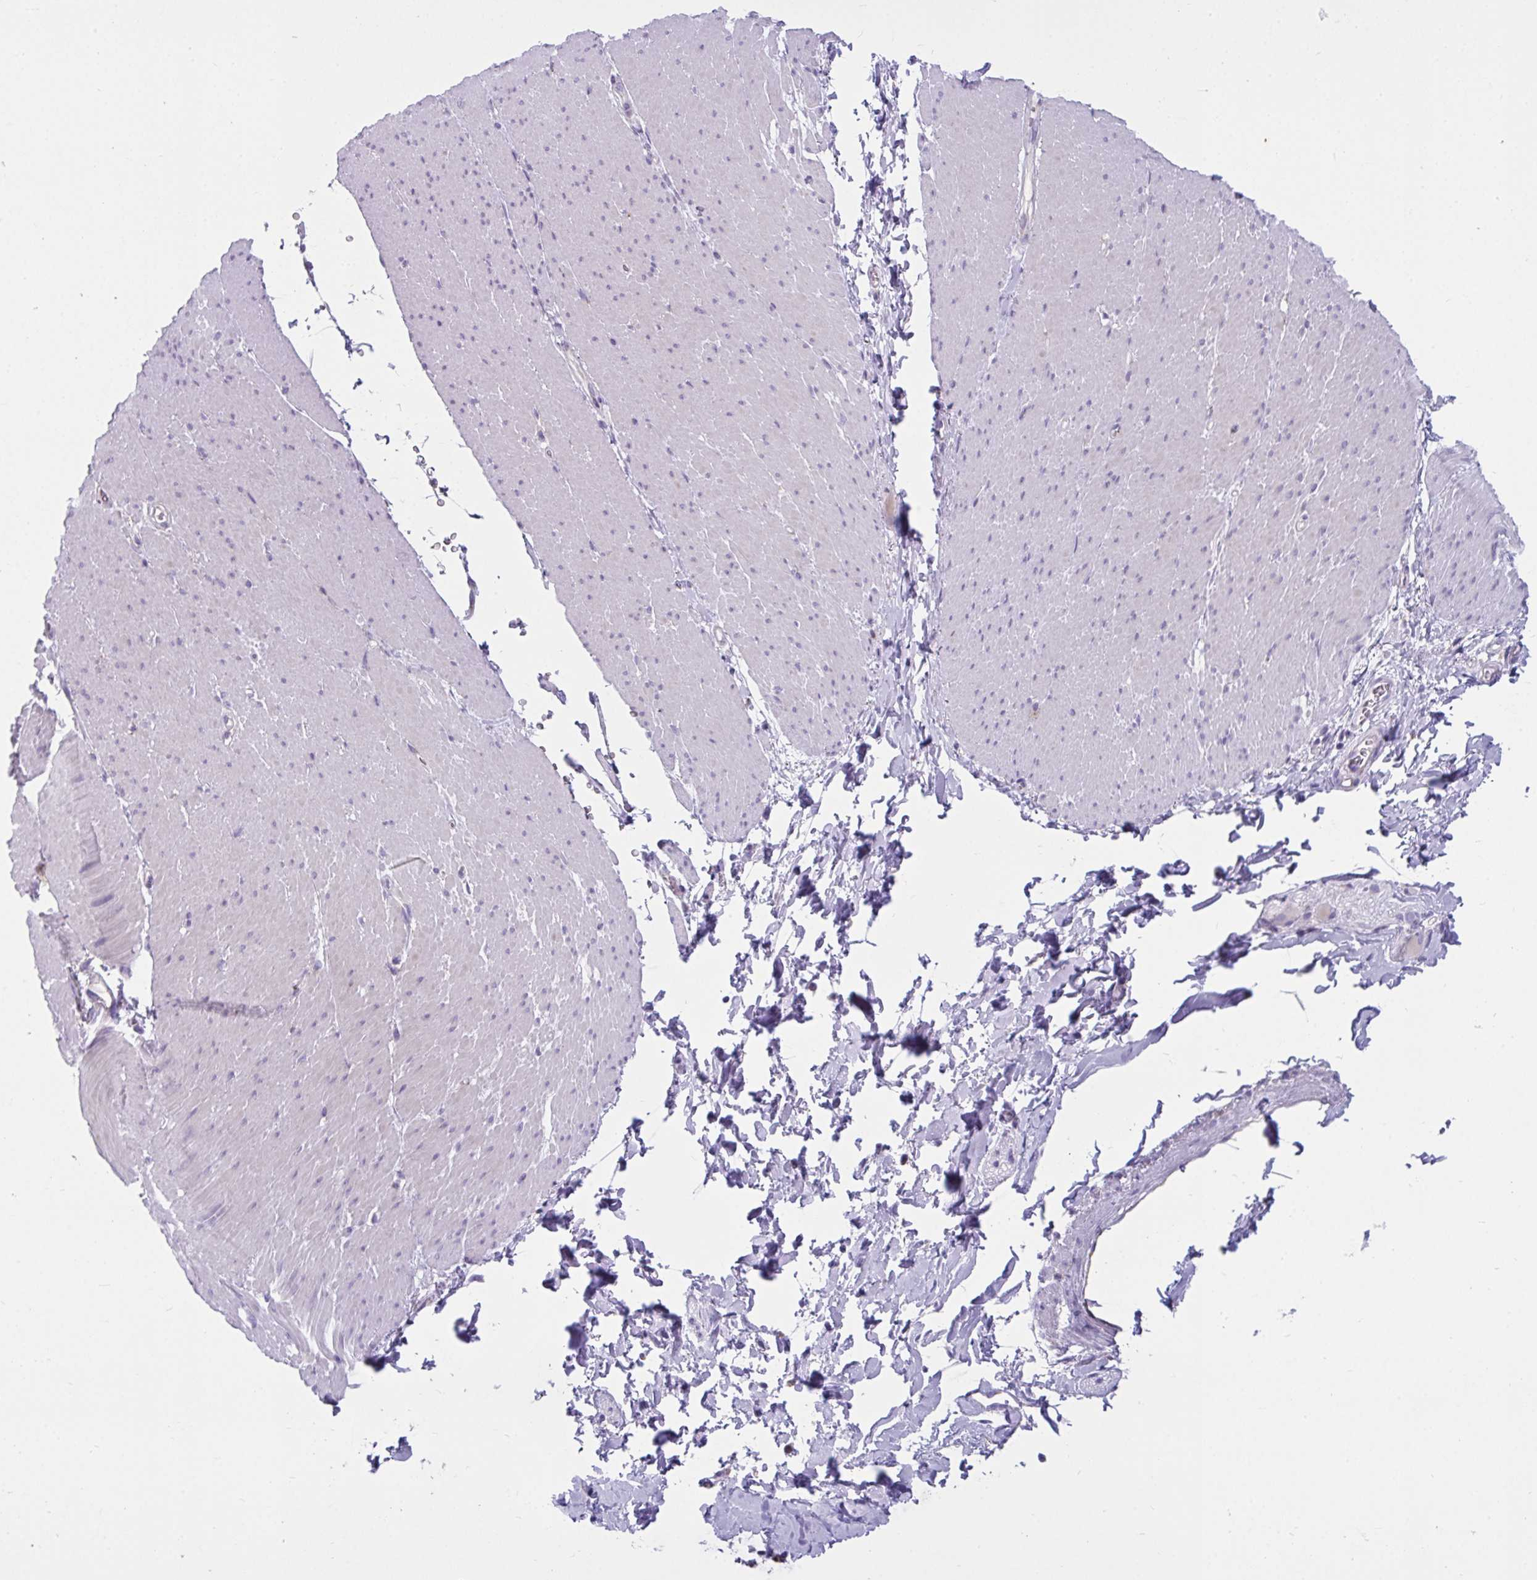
{"staining": {"intensity": "negative", "quantity": "none", "location": "none"}, "tissue": "smooth muscle", "cell_type": "Smooth muscle cells", "image_type": "normal", "snomed": [{"axis": "morphology", "description": "Normal tissue, NOS"}, {"axis": "topography", "description": "Smooth muscle"}, {"axis": "topography", "description": "Rectum"}], "caption": "Immunohistochemistry (IHC) photomicrograph of benign smooth muscle: smooth muscle stained with DAB (3,3'-diaminobenzidine) reveals no significant protein expression in smooth muscle cells.", "gene": "CTSZ", "patient": {"sex": "male", "age": 53}}